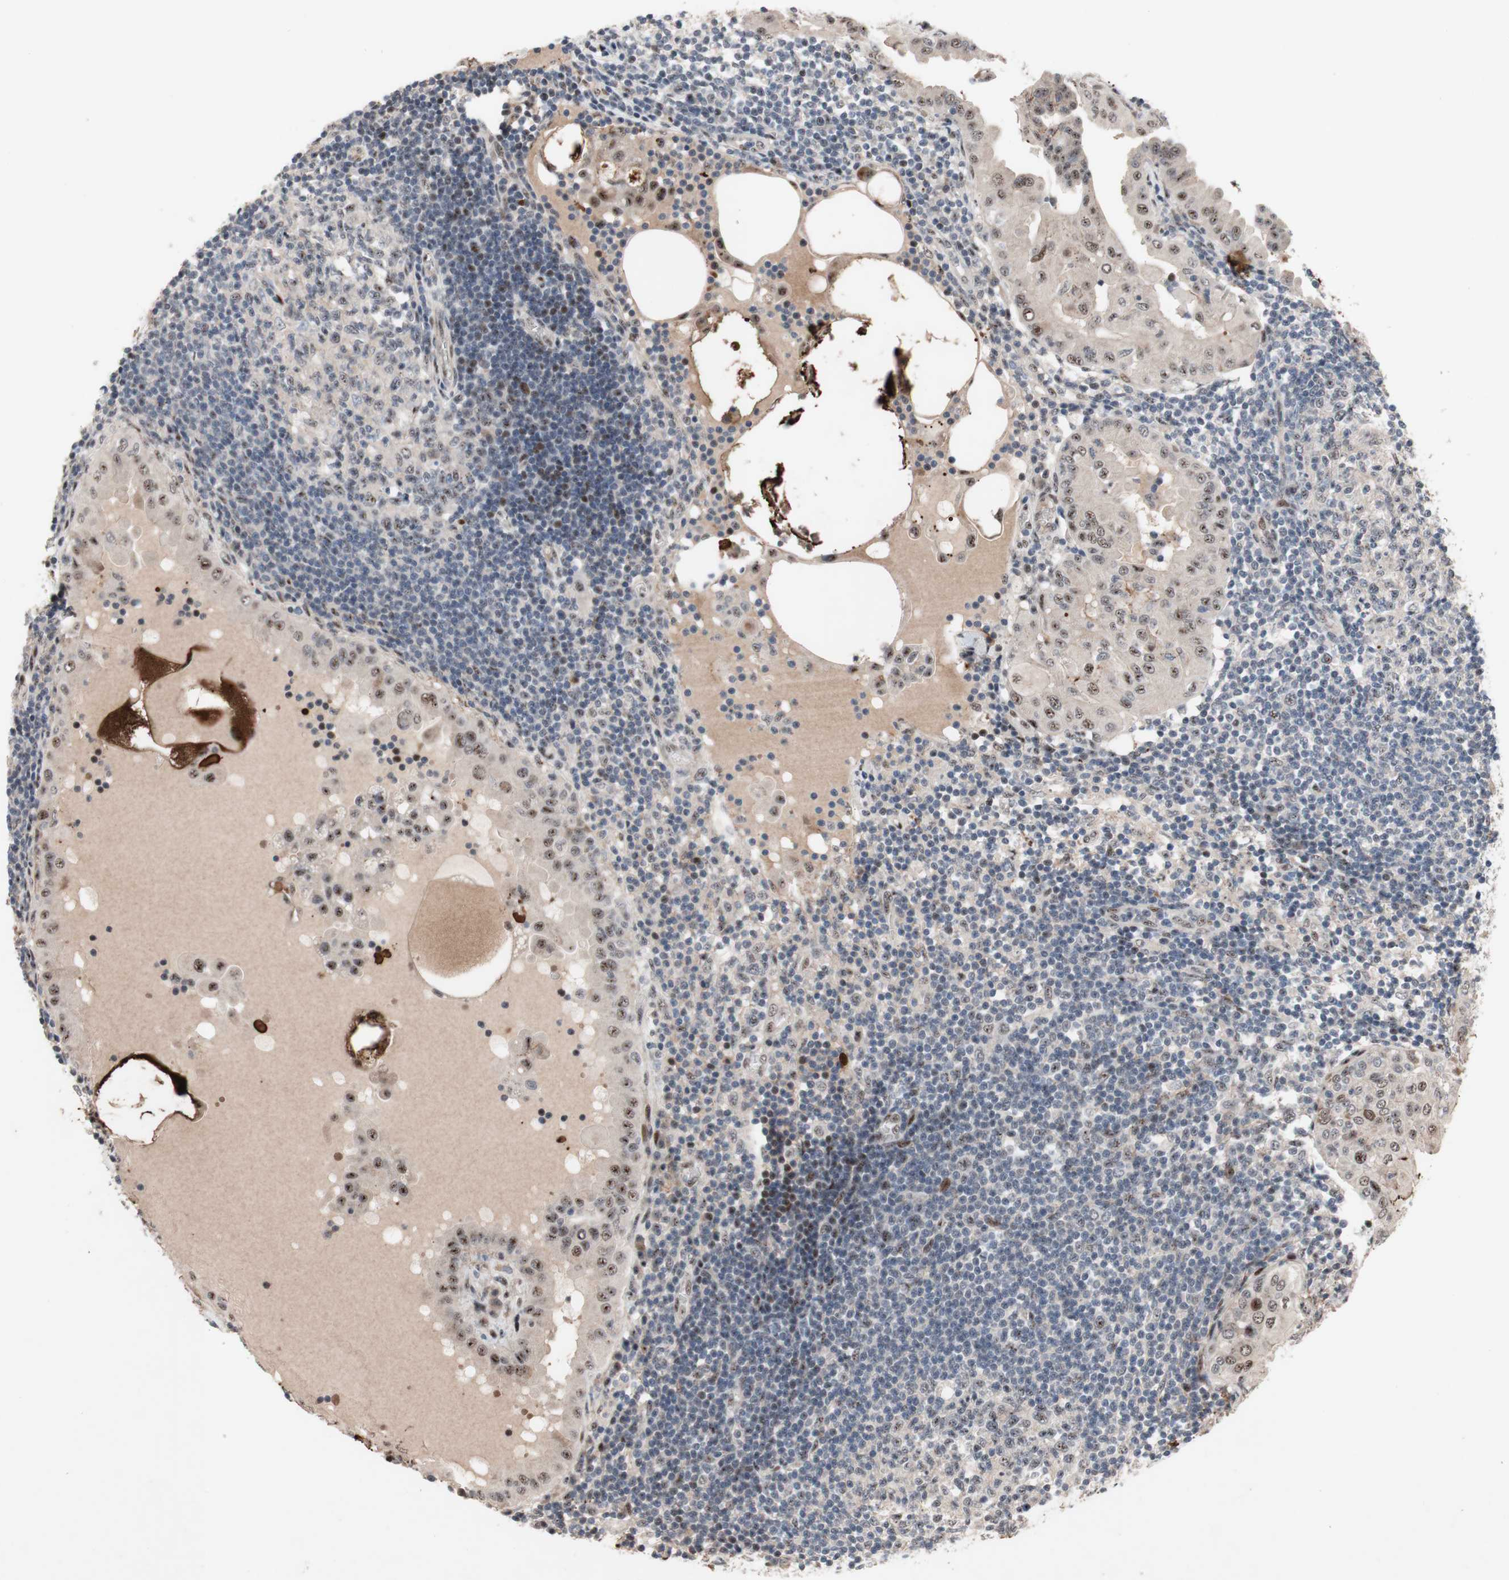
{"staining": {"intensity": "moderate", "quantity": "25%-75%", "location": "nuclear"}, "tissue": "thyroid cancer", "cell_type": "Tumor cells", "image_type": "cancer", "snomed": [{"axis": "morphology", "description": "Papillary adenocarcinoma, NOS"}, {"axis": "topography", "description": "Thyroid gland"}], "caption": "This photomicrograph exhibits IHC staining of thyroid cancer (papillary adenocarcinoma), with medium moderate nuclear positivity in about 25%-75% of tumor cells.", "gene": "SOX7", "patient": {"sex": "male", "age": 33}}